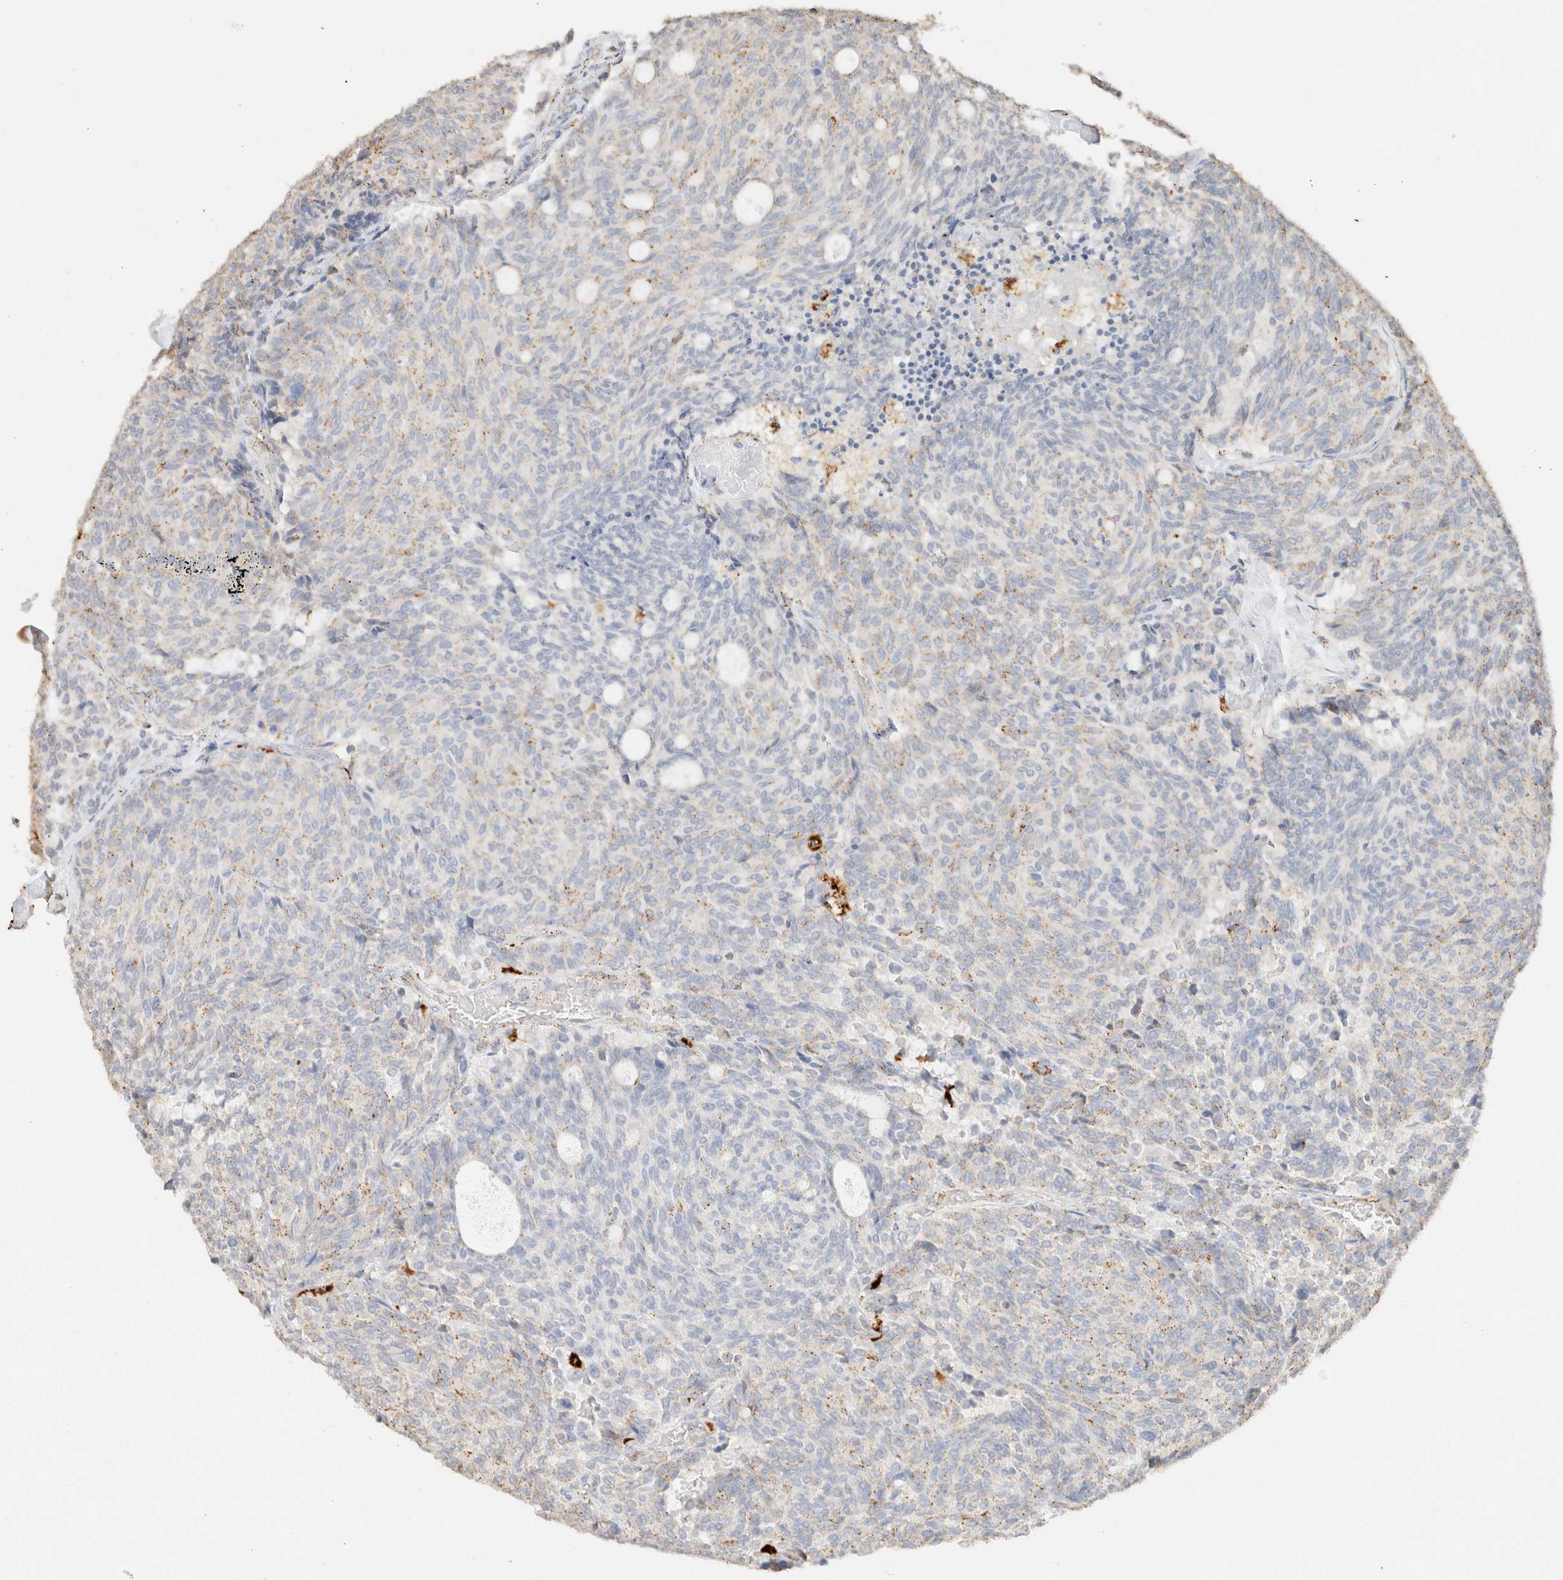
{"staining": {"intensity": "weak", "quantity": "<25%", "location": "cytoplasmic/membranous"}, "tissue": "carcinoid", "cell_type": "Tumor cells", "image_type": "cancer", "snomed": [{"axis": "morphology", "description": "Carcinoid, malignant, NOS"}, {"axis": "topography", "description": "Pancreas"}], "caption": "Carcinoid stained for a protein using immunohistochemistry demonstrates no expression tumor cells.", "gene": "CTSC", "patient": {"sex": "female", "age": 54}}